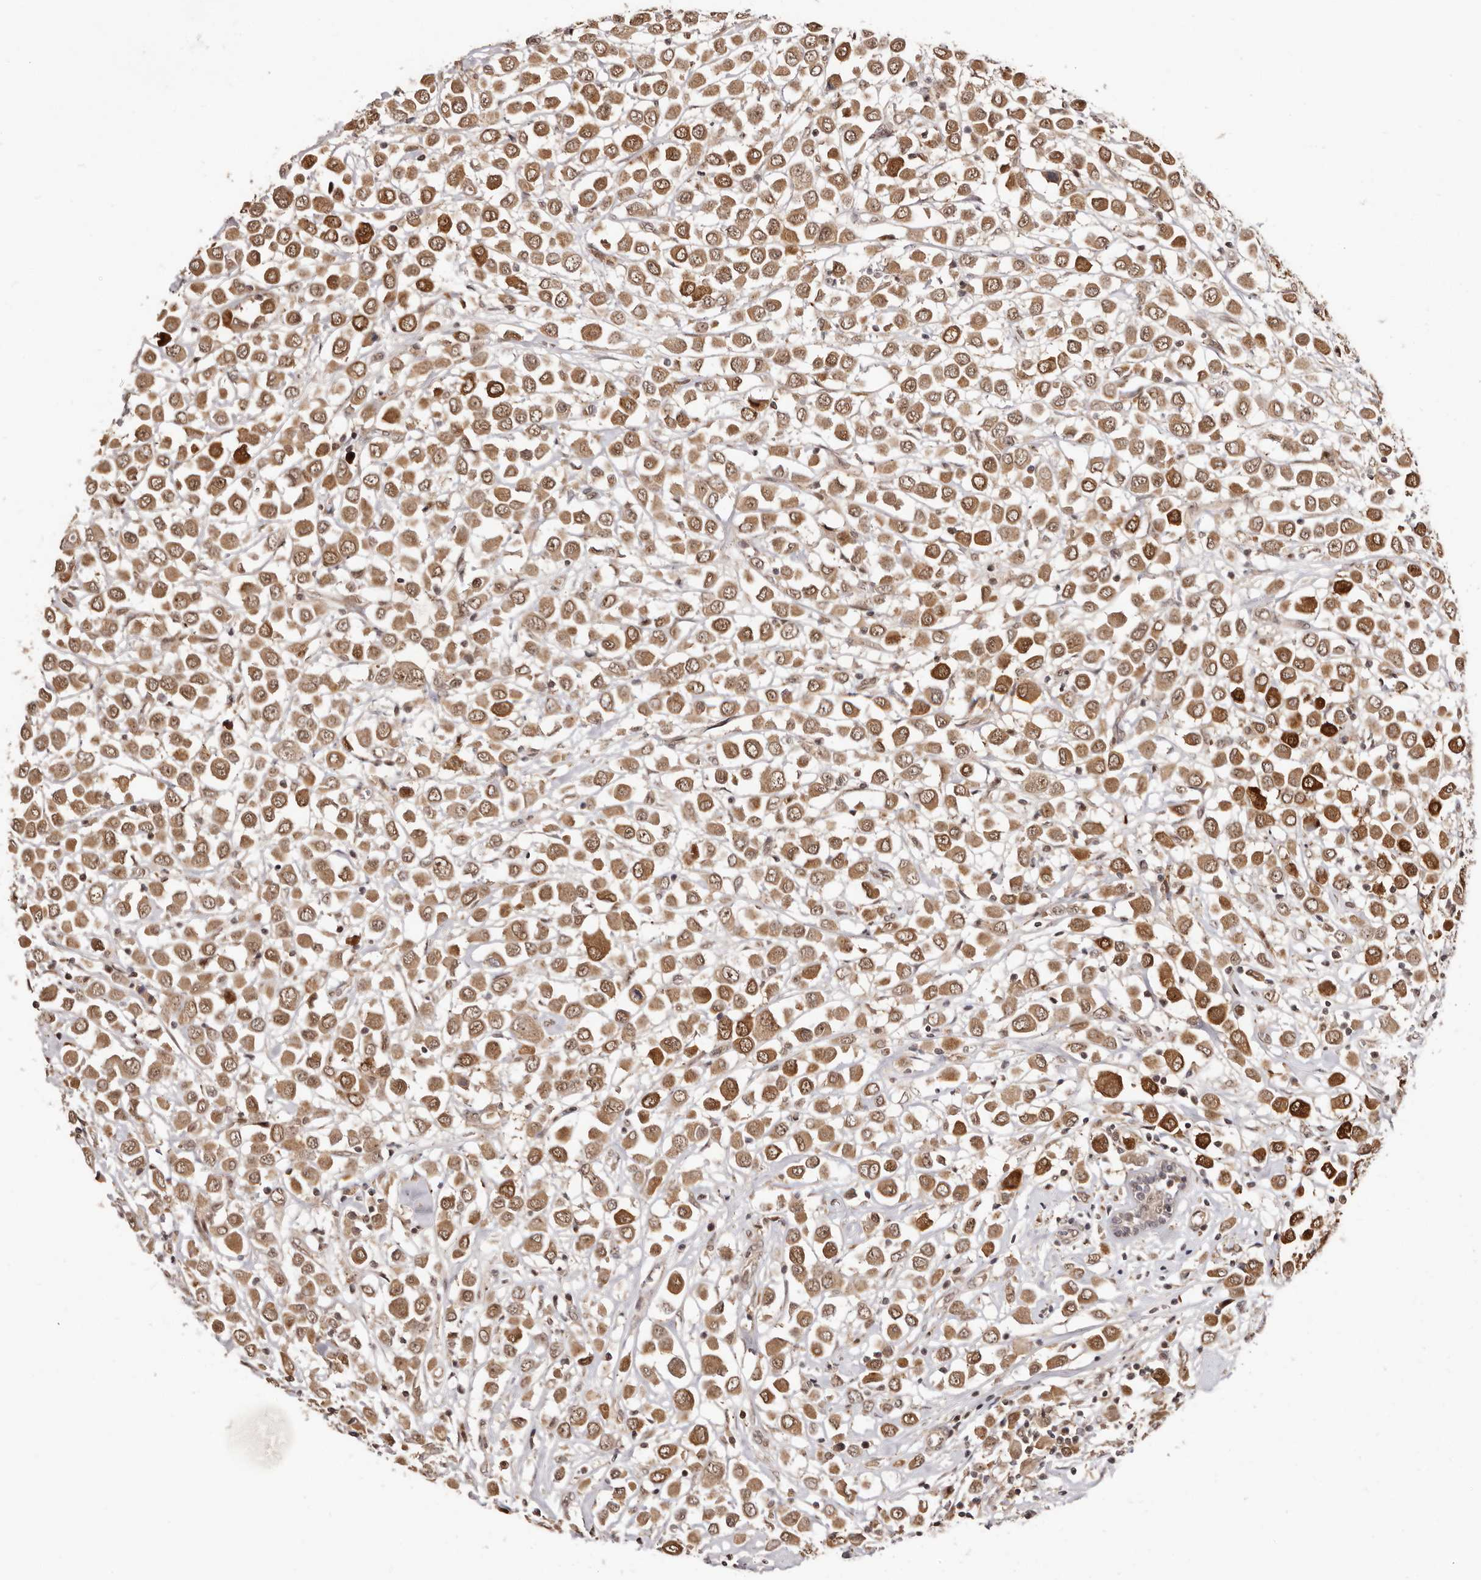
{"staining": {"intensity": "moderate", "quantity": ">75%", "location": "cytoplasmic/membranous,nuclear"}, "tissue": "breast cancer", "cell_type": "Tumor cells", "image_type": "cancer", "snomed": [{"axis": "morphology", "description": "Duct carcinoma"}, {"axis": "topography", "description": "Breast"}], "caption": "An image of breast intraductal carcinoma stained for a protein reveals moderate cytoplasmic/membranous and nuclear brown staining in tumor cells.", "gene": "MED8", "patient": {"sex": "female", "age": 61}}